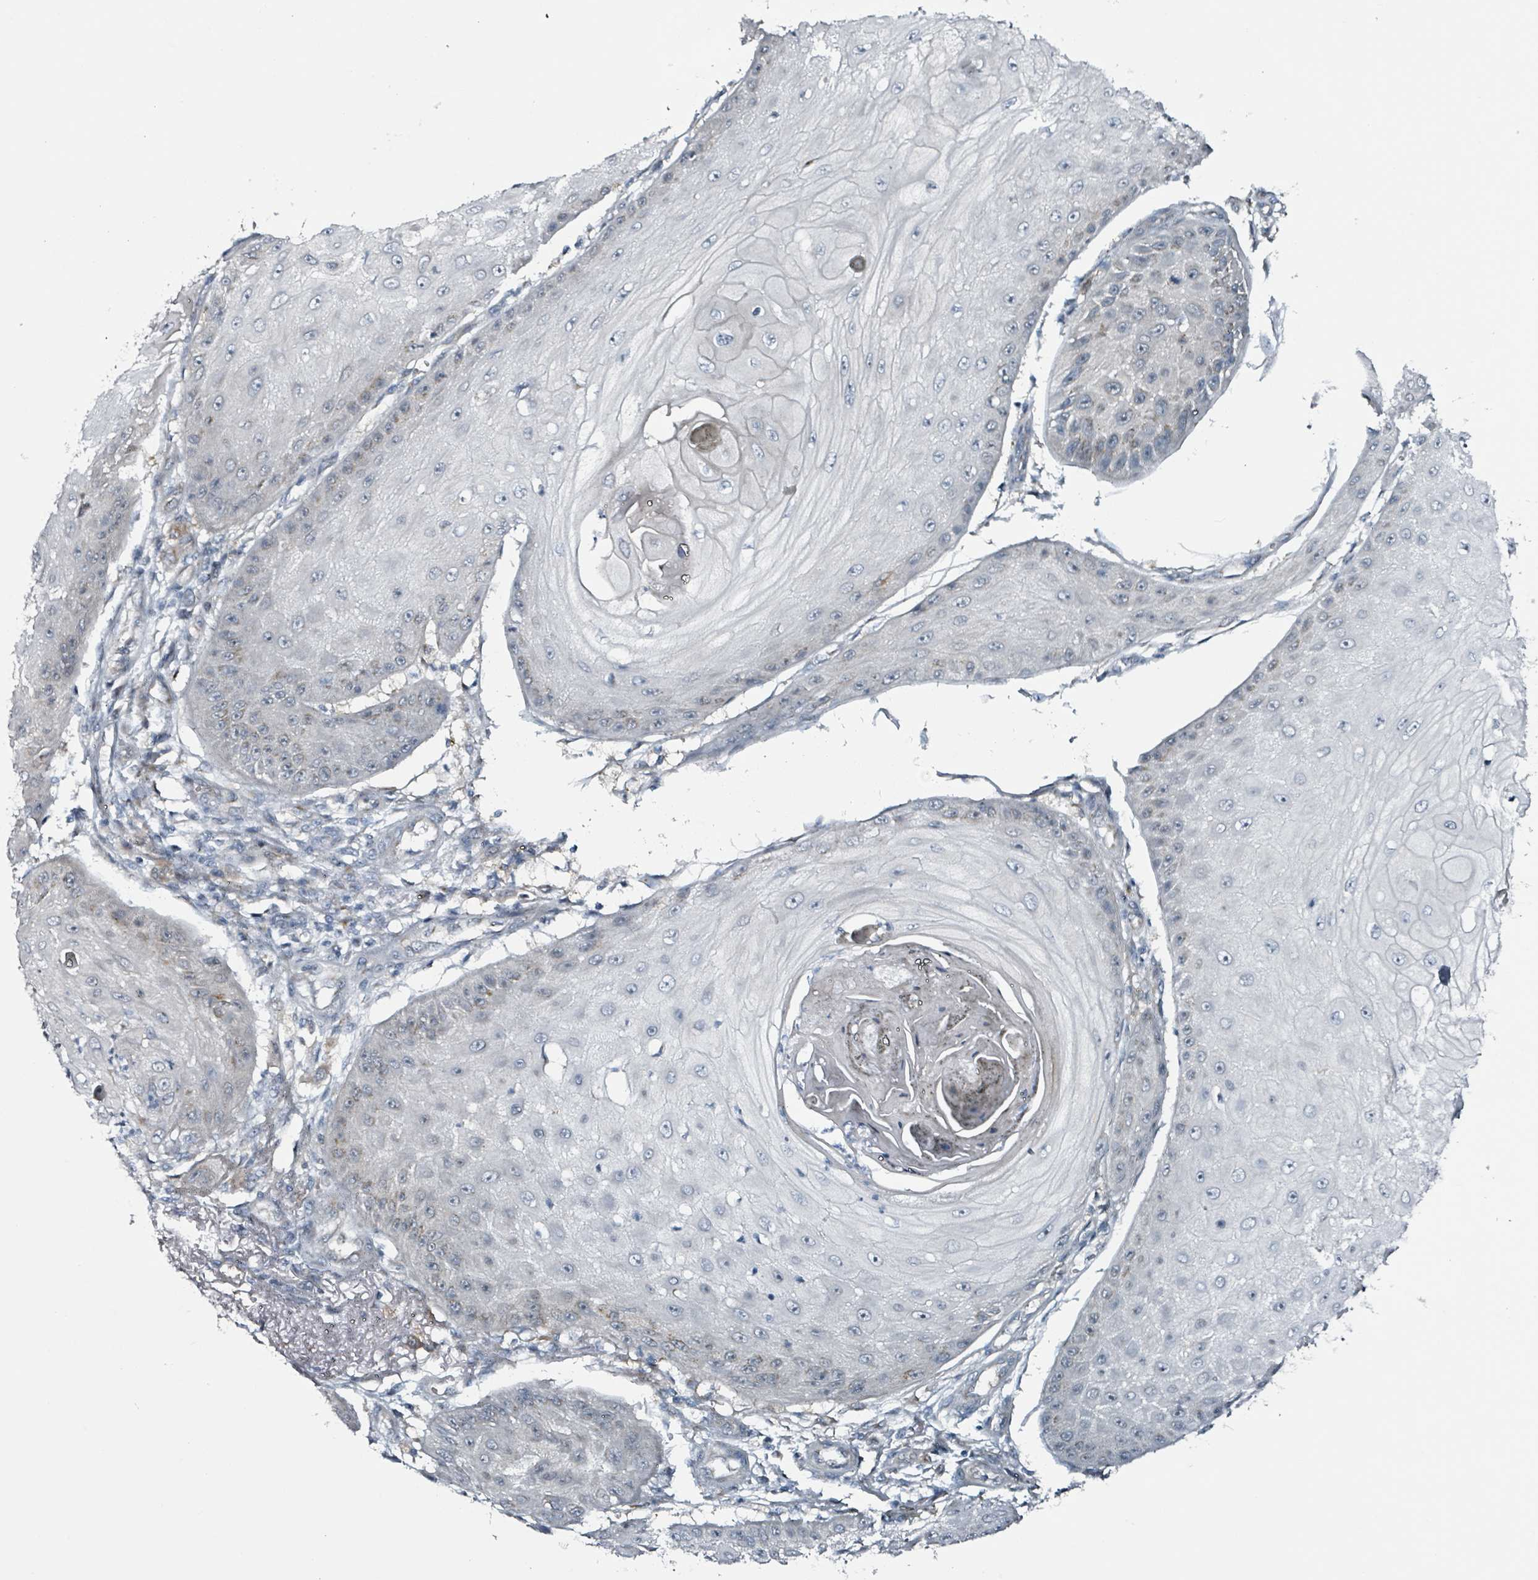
{"staining": {"intensity": "negative", "quantity": "none", "location": "none"}, "tissue": "skin cancer", "cell_type": "Tumor cells", "image_type": "cancer", "snomed": [{"axis": "morphology", "description": "Squamous cell carcinoma, NOS"}, {"axis": "topography", "description": "Skin"}], "caption": "Human skin cancer stained for a protein using IHC displays no expression in tumor cells.", "gene": "B3GAT3", "patient": {"sex": "male", "age": 70}}